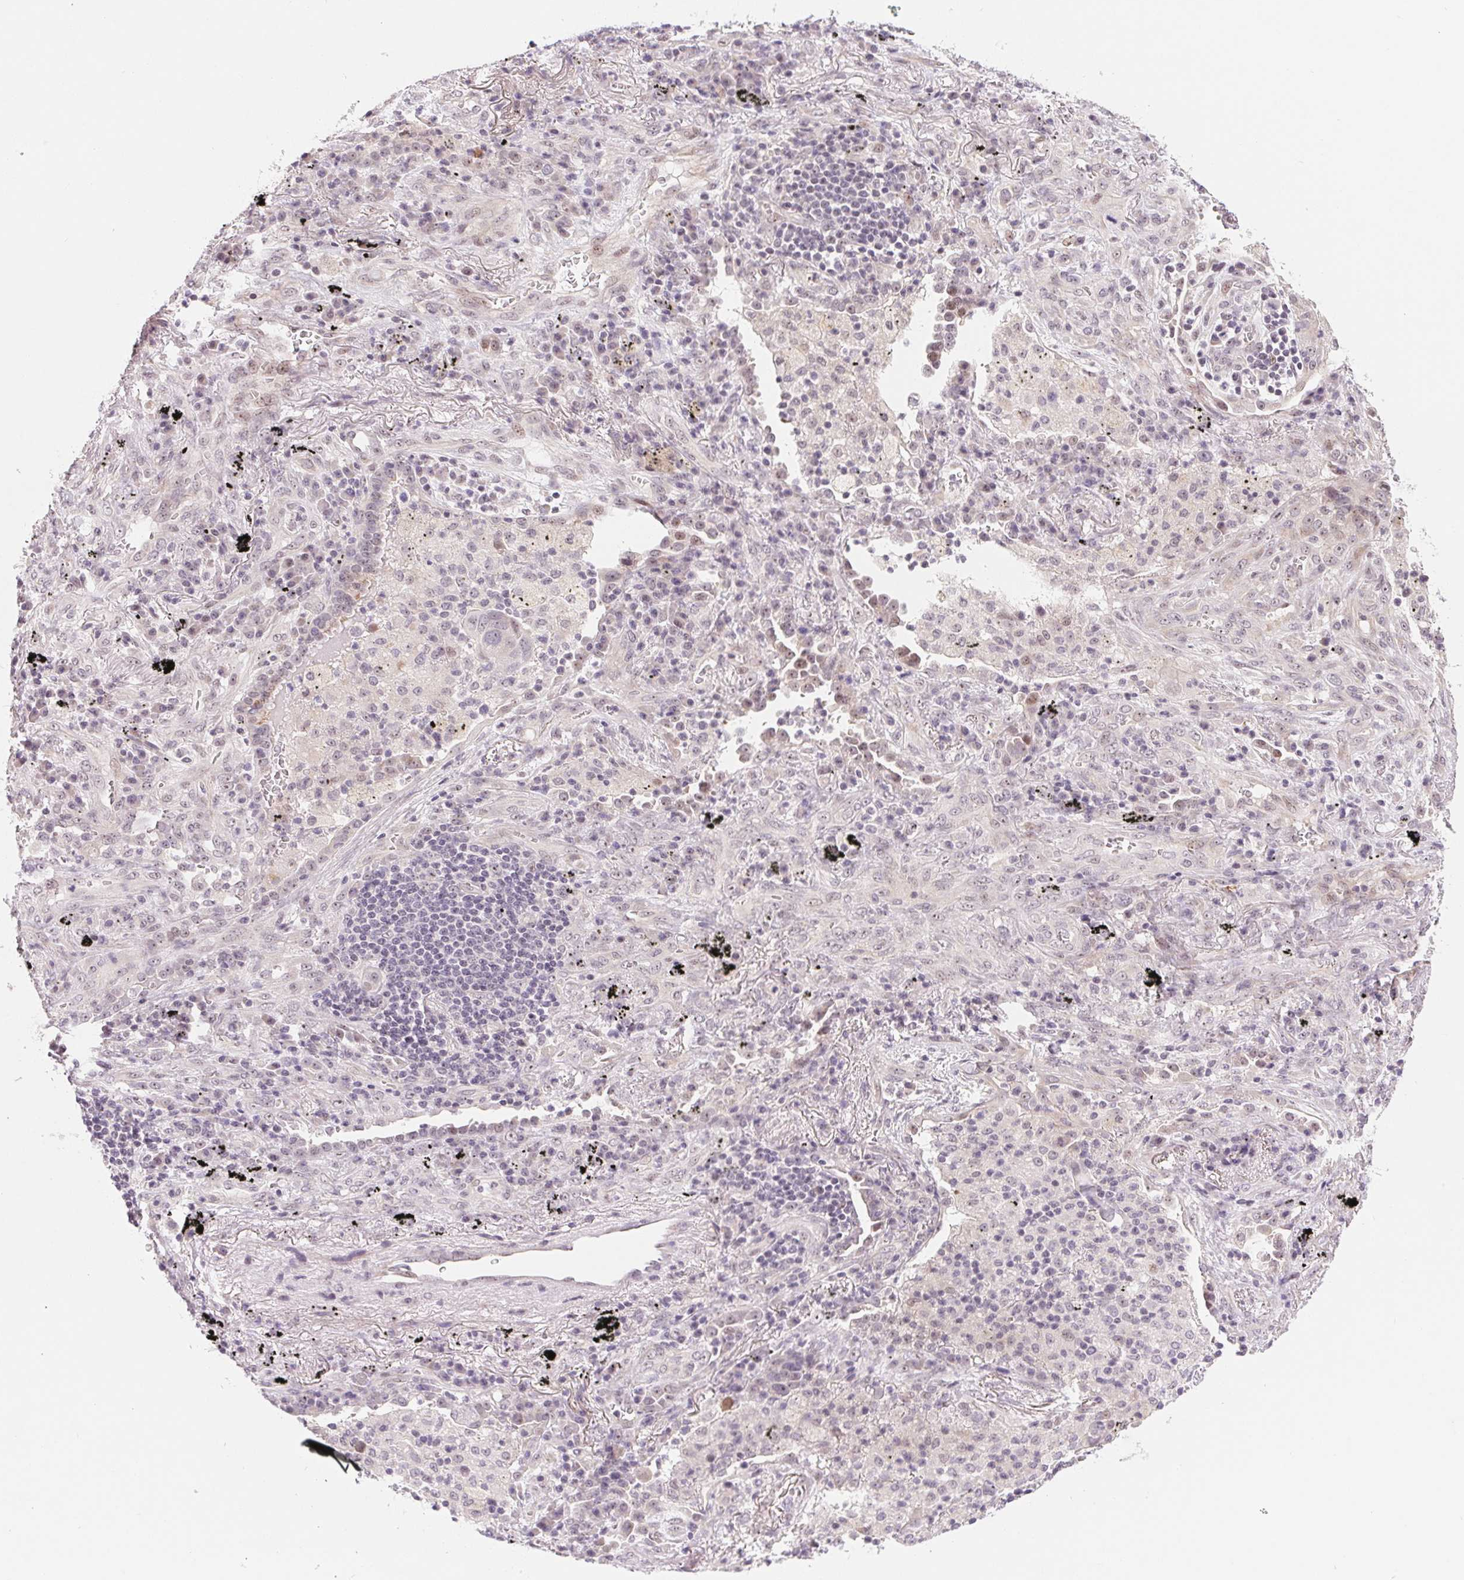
{"staining": {"intensity": "negative", "quantity": "none", "location": "none"}, "tissue": "lung cancer", "cell_type": "Tumor cells", "image_type": "cancer", "snomed": [{"axis": "morphology", "description": "Adenocarcinoma, NOS"}, {"axis": "morphology", "description": "Adenocarcinoma, metastatic, NOS"}, {"axis": "topography", "description": "Lymph node"}, {"axis": "topography", "description": "Lung"}], "caption": "Lung adenocarcinoma was stained to show a protein in brown. There is no significant expression in tumor cells.", "gene": "LCA5L", "patient": {"sex": "female", "age": 65}}